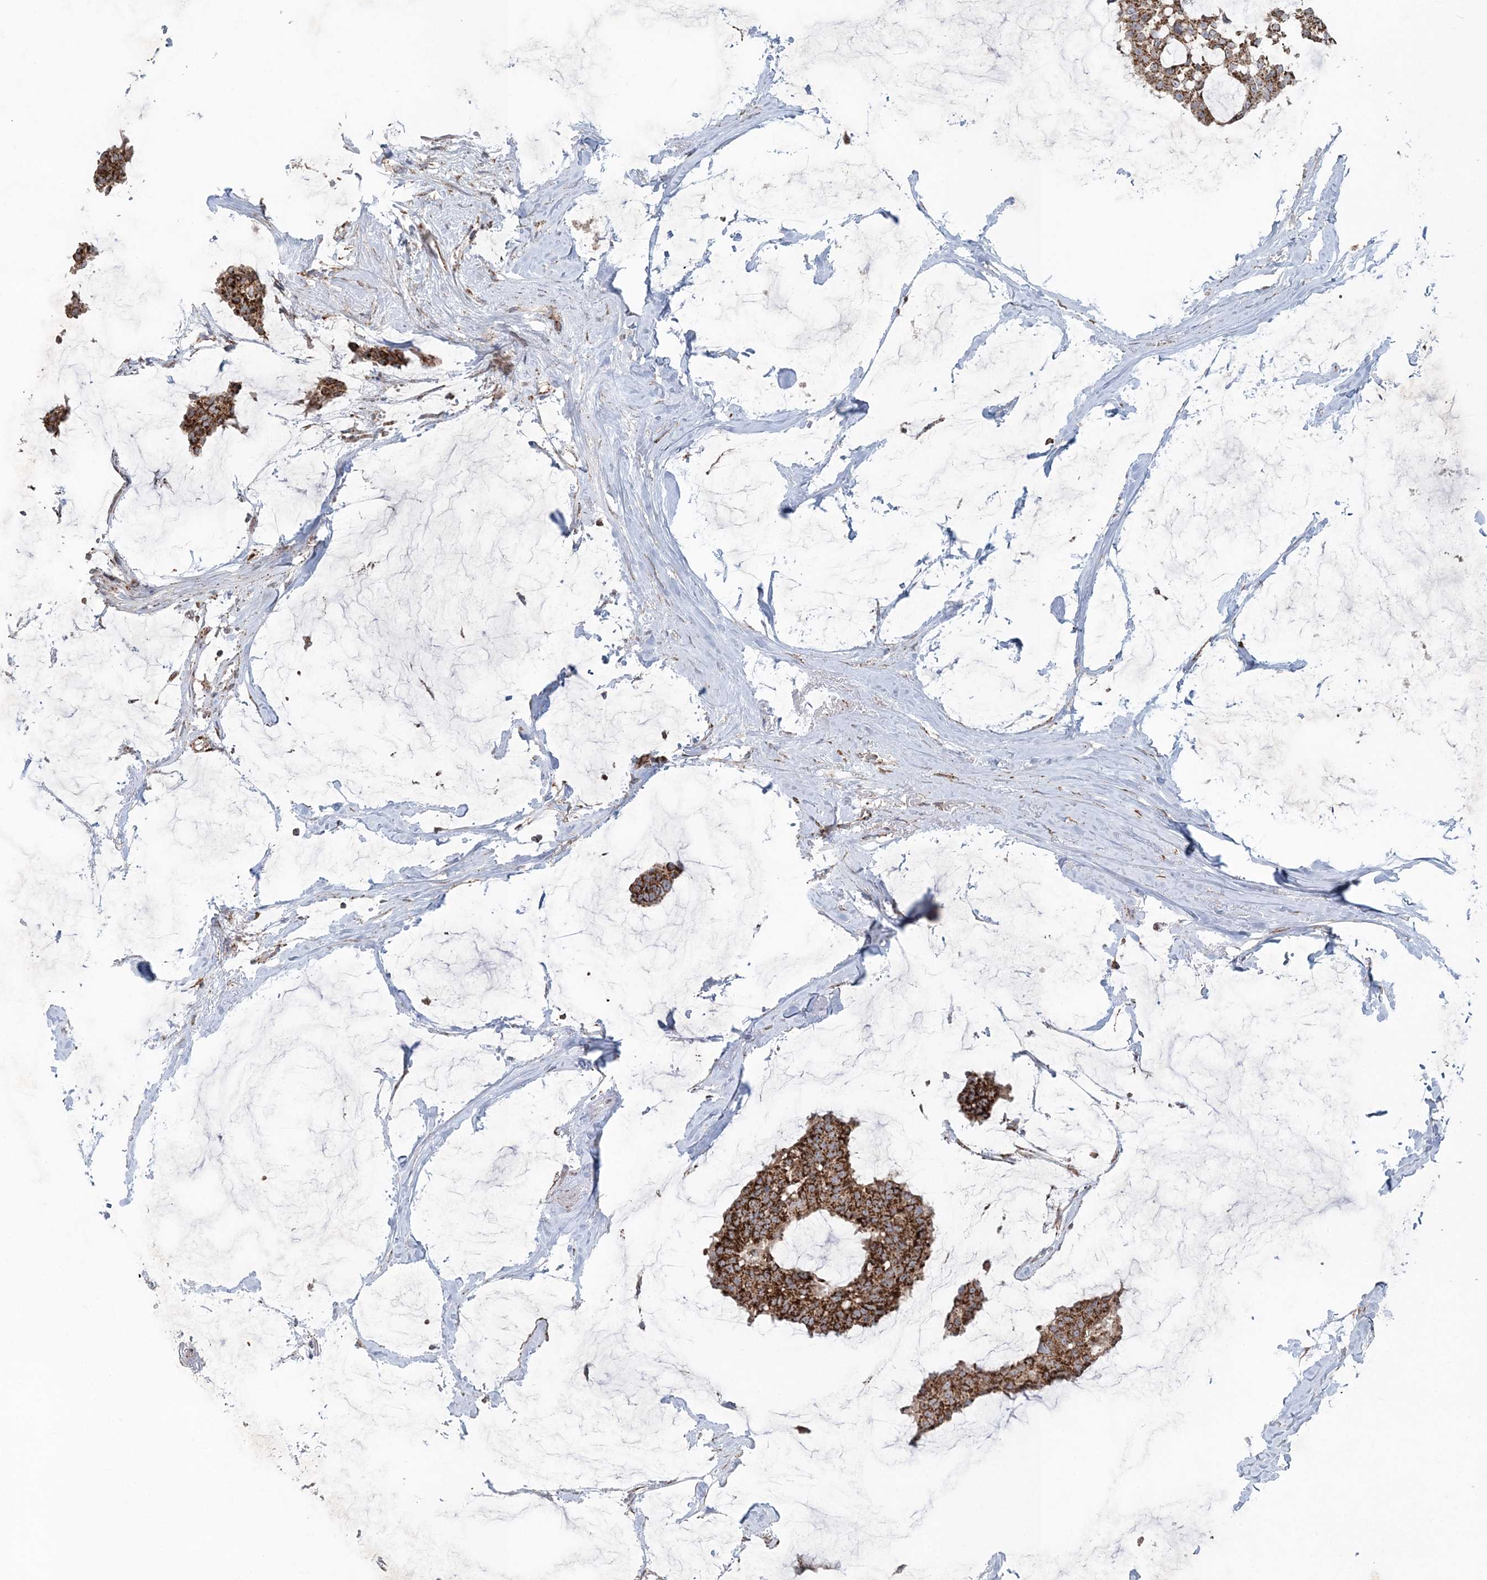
{"staining": {"intensity": "moderate", "quantity": ">75%", "location": "cytoplasmic/membranous"}, "tissue": "breast cancer", "cell_type": "Tumor cells", "image_type": "cancer", "snomed": [{"axis": "morphology", "description": "Duct carcinoma"}, {"axis": "topography", "description": "Breast"}], "caption": "Protein expression analysis of human breast cancer (invasive ductal carcinoma) reveals moderate cytoplasmic/membranous positivity in approximately >75% of tumor cells. The protein is stained brown, and the nuclei are stained in blue (DAB IHC with brightfield microscopy, high magnification).", "gene": "LRPPRC", "patient": {"sex": "female", "age": 93}}